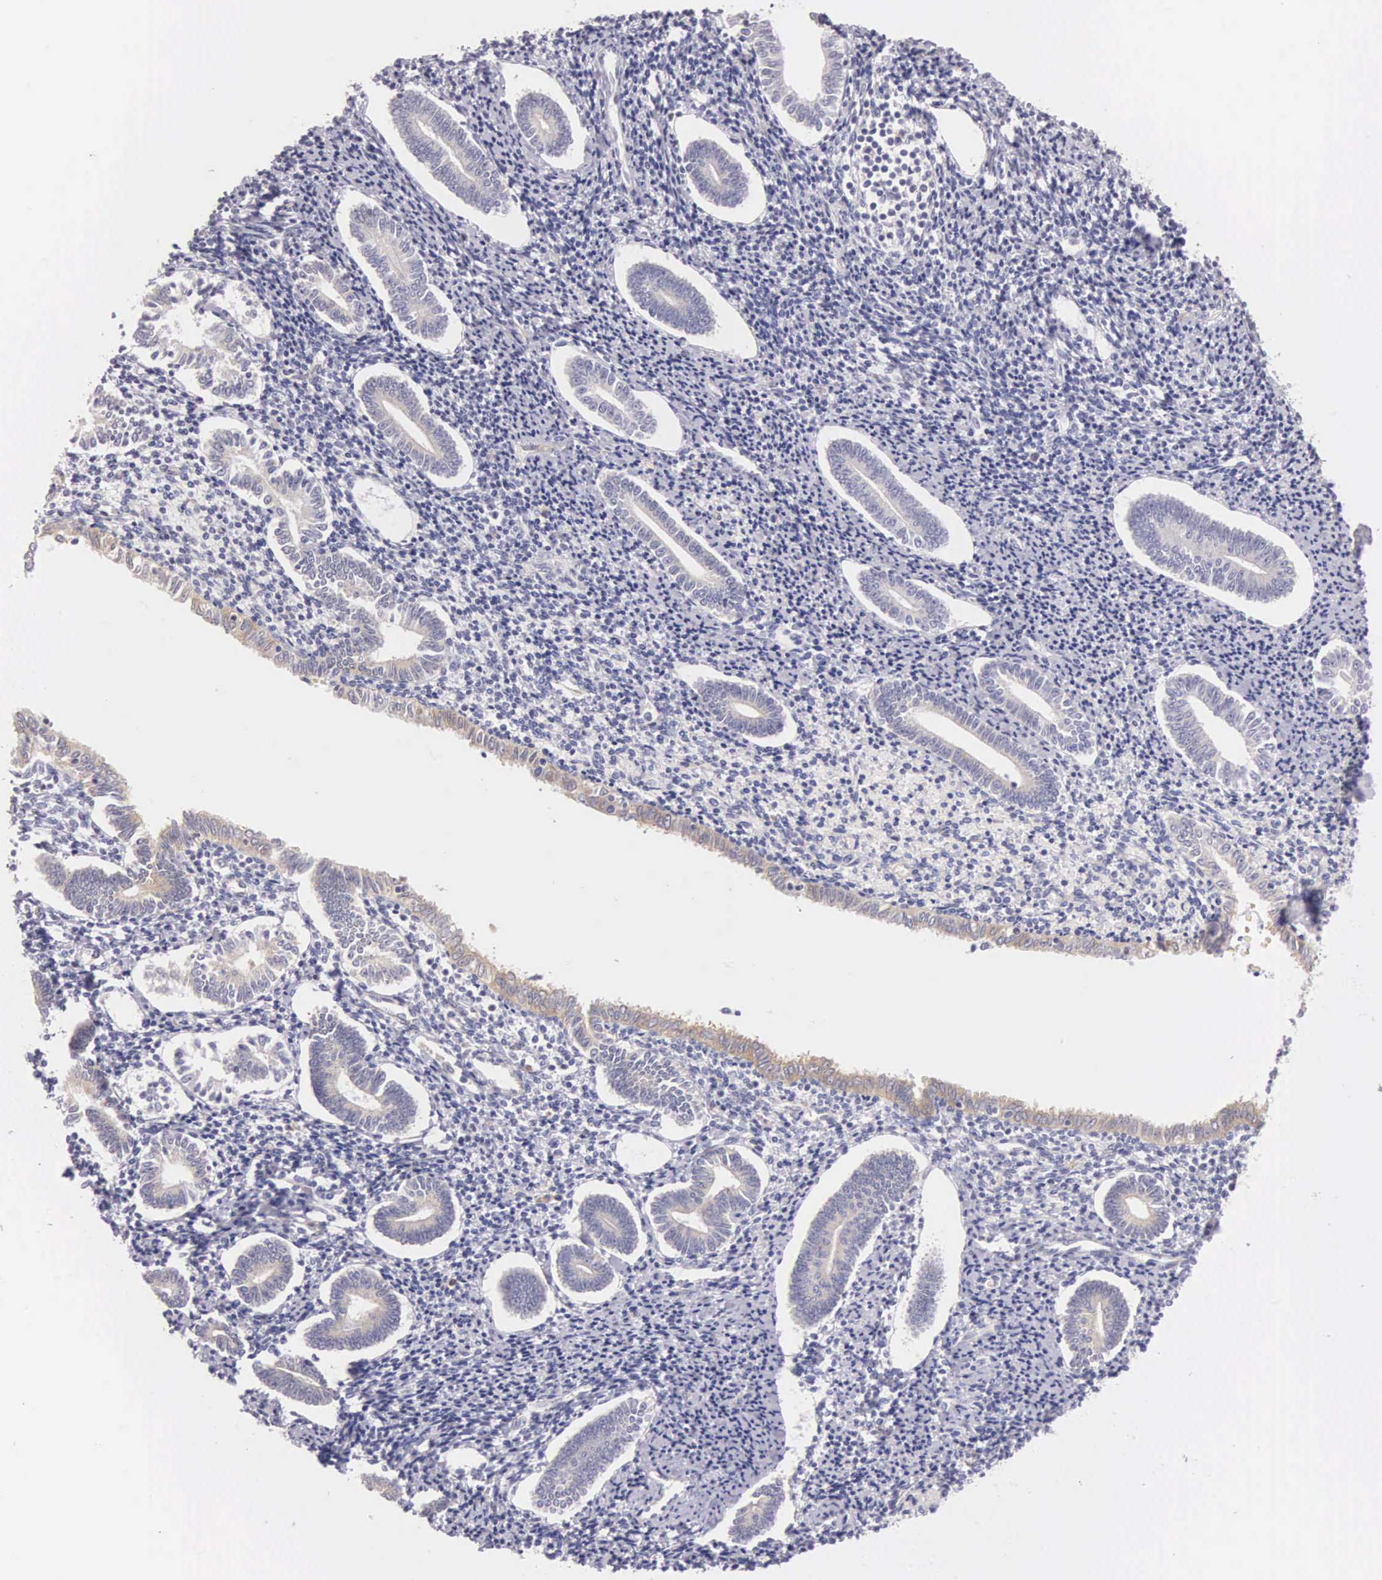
{"staining": {"intensity": "negative", "quantity": "none", "location": "none"}, "tissue": "endometrium", "cell_type": "Cells in endometrial stroma", "image_type": "normal", "snomed": [{"axis": "morphology", "description": "Normal tissue, NOS"}, {"axis": "topography", "description": "Endometrium"}], "caption": "Immunohistochemical staining of unremarkable human endometrium demonstrates no significant positivity in cells in endometrial stroma. (Stains: DAB immunohistochemistry with hematoxylin counter stain, Microscopy: brightfield microscopy at high magnification).", "gene": "OSBPL3", "patient": {"sex": "female", "age": 52}}